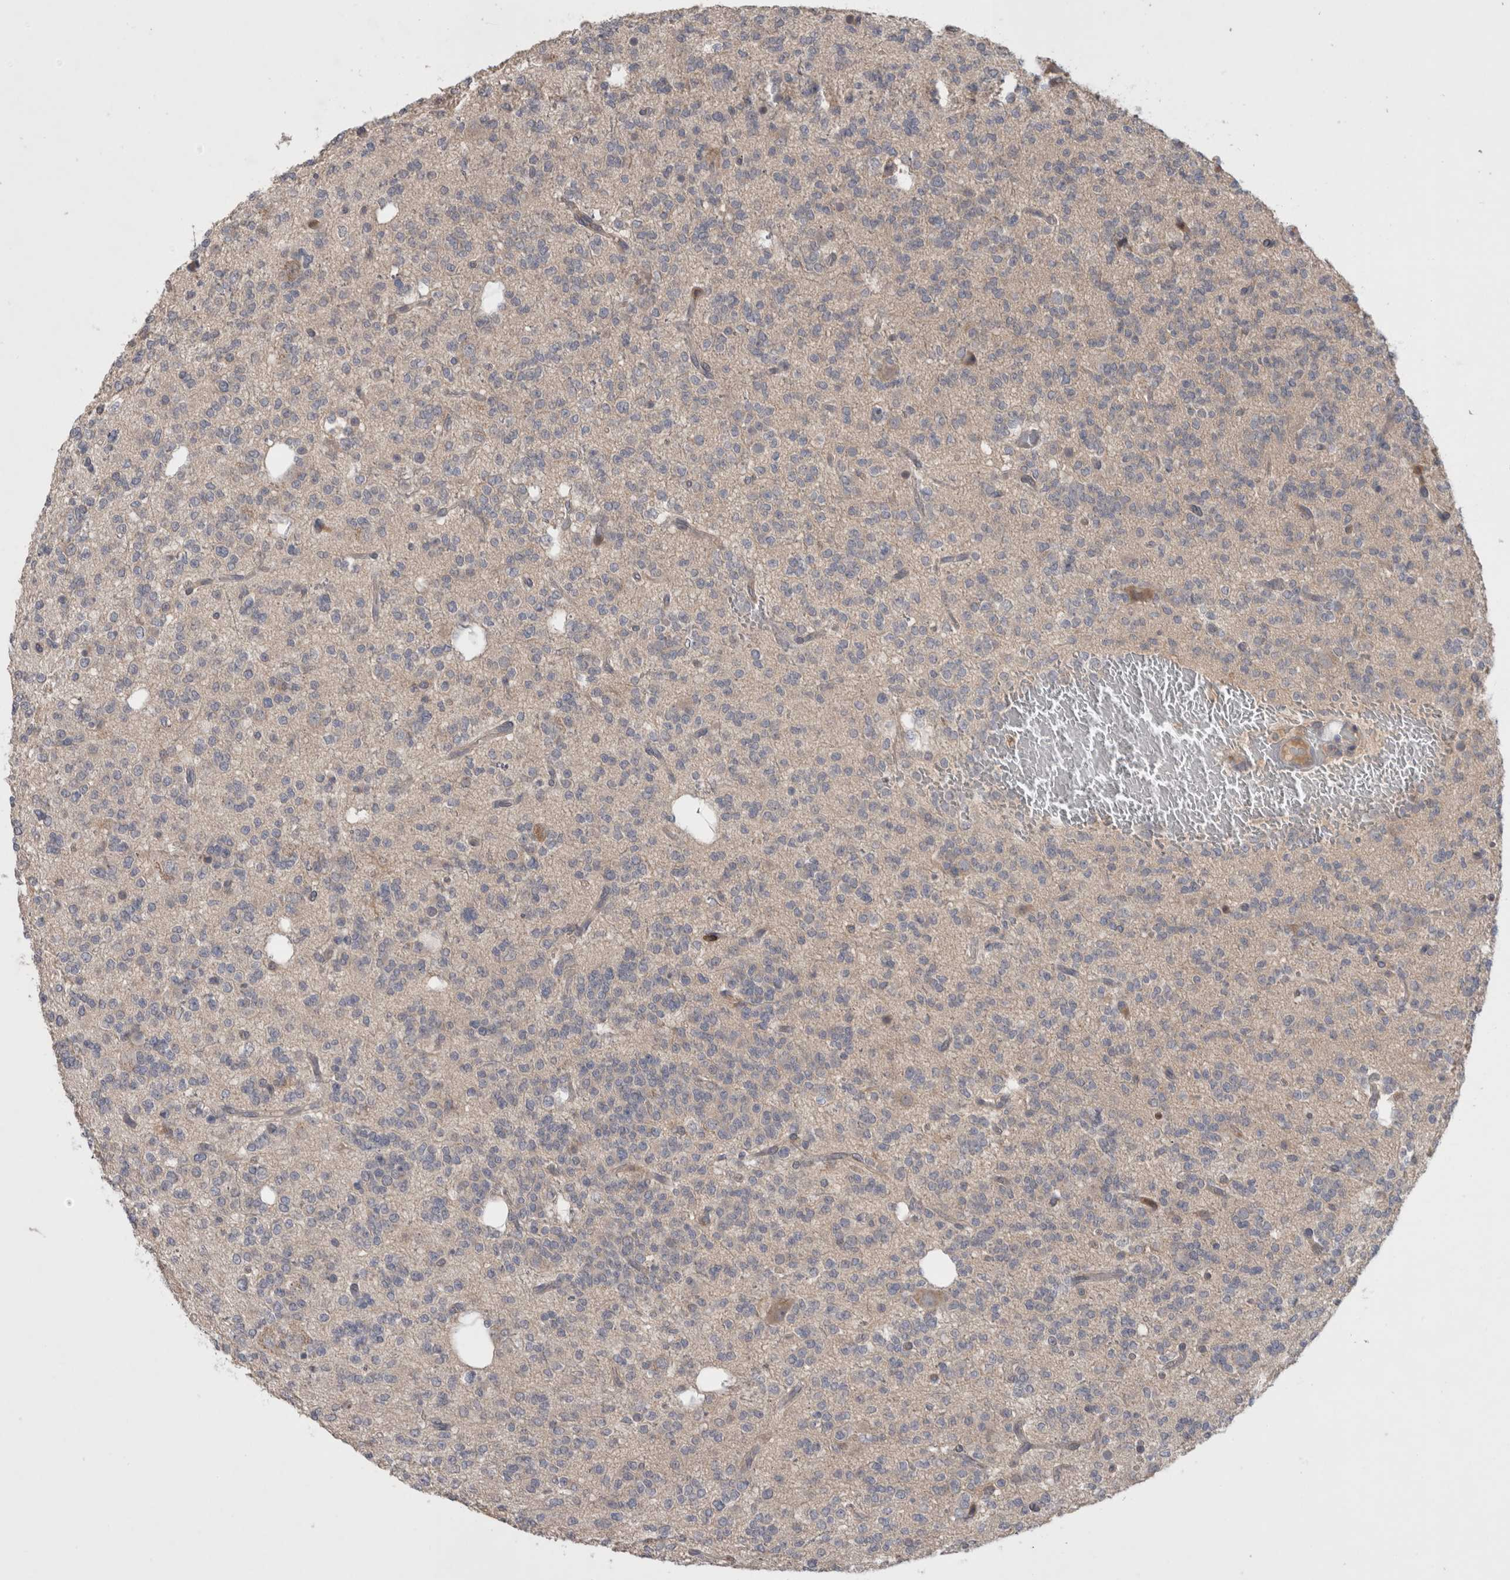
{"staining": {"intensity": "negative", "quantity": "none", "location": "none"}, "tissue": "glioma", "cell_type": "Tumor cells", "image_type": "cancer", "snomed": [{"axis": "morphology", "description": "Glioma, malignant, Low grade"}, {"axis": "topography", "description": "Brain"}], "caption": "This is an immunohistochemistry image of glioma. There is no staining in tumor cells.", "gene": "GFRA2", "patient": {"sex": "male", "age": 38}}